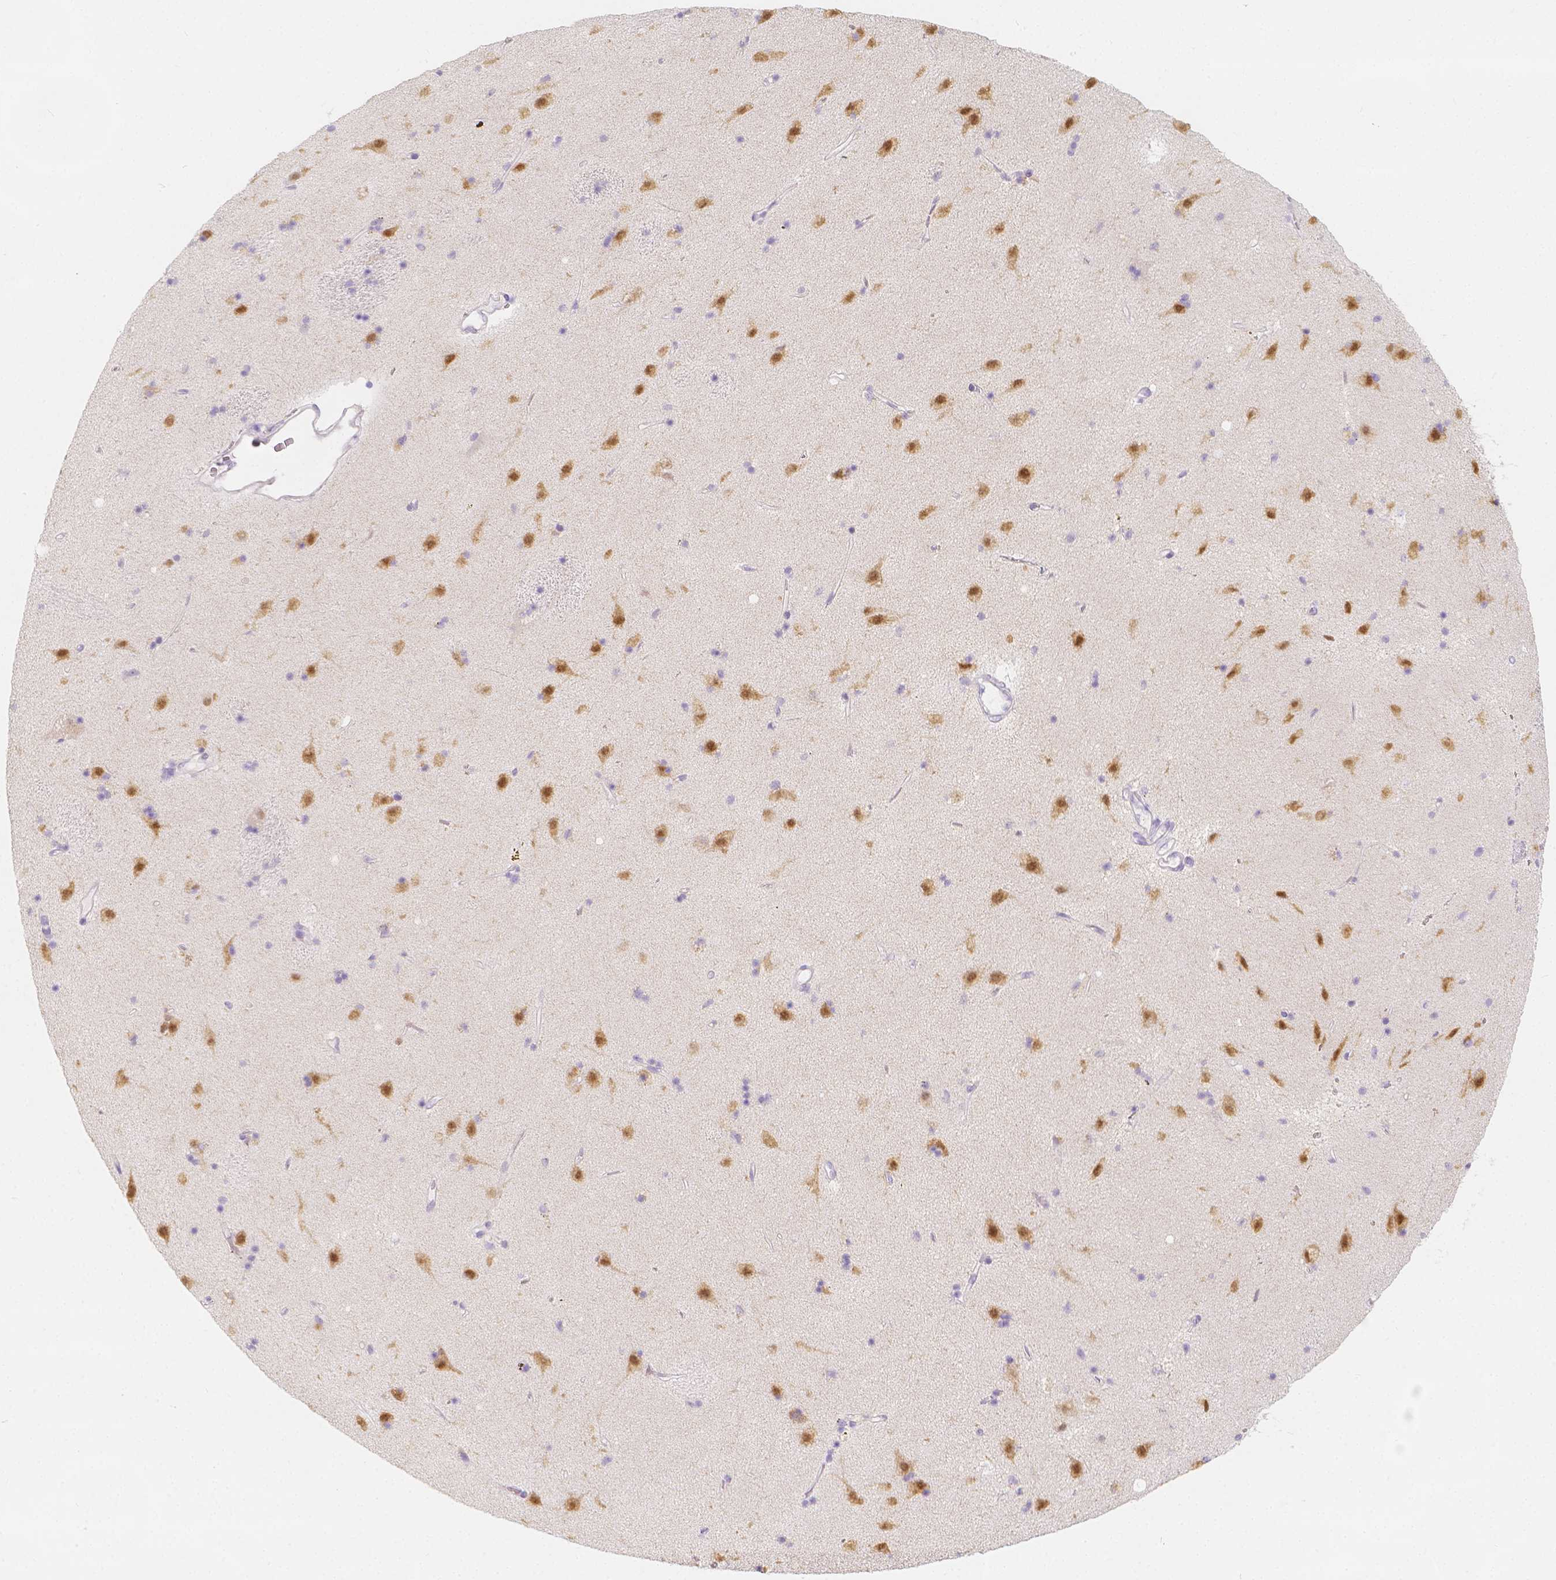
{"staining": {"intensity": "negative", "quantity": "none", "location": "none"}, "tissue": "caudate", "cell_type": "Glial cells", "image_type": "normal", "snomed": [{"axis": "morphology", "description": "Normal tissue, NOS"}, {"axis": "topography", "description": "Lateral ventricle wall"}], "caption": "IHC photomicrograph of unremarkable caudate stained for a protein (brown), which shows no positivity in glial cells.", "gene": "RBFOX1", "patient": {"sex": "female", "age": 71}}